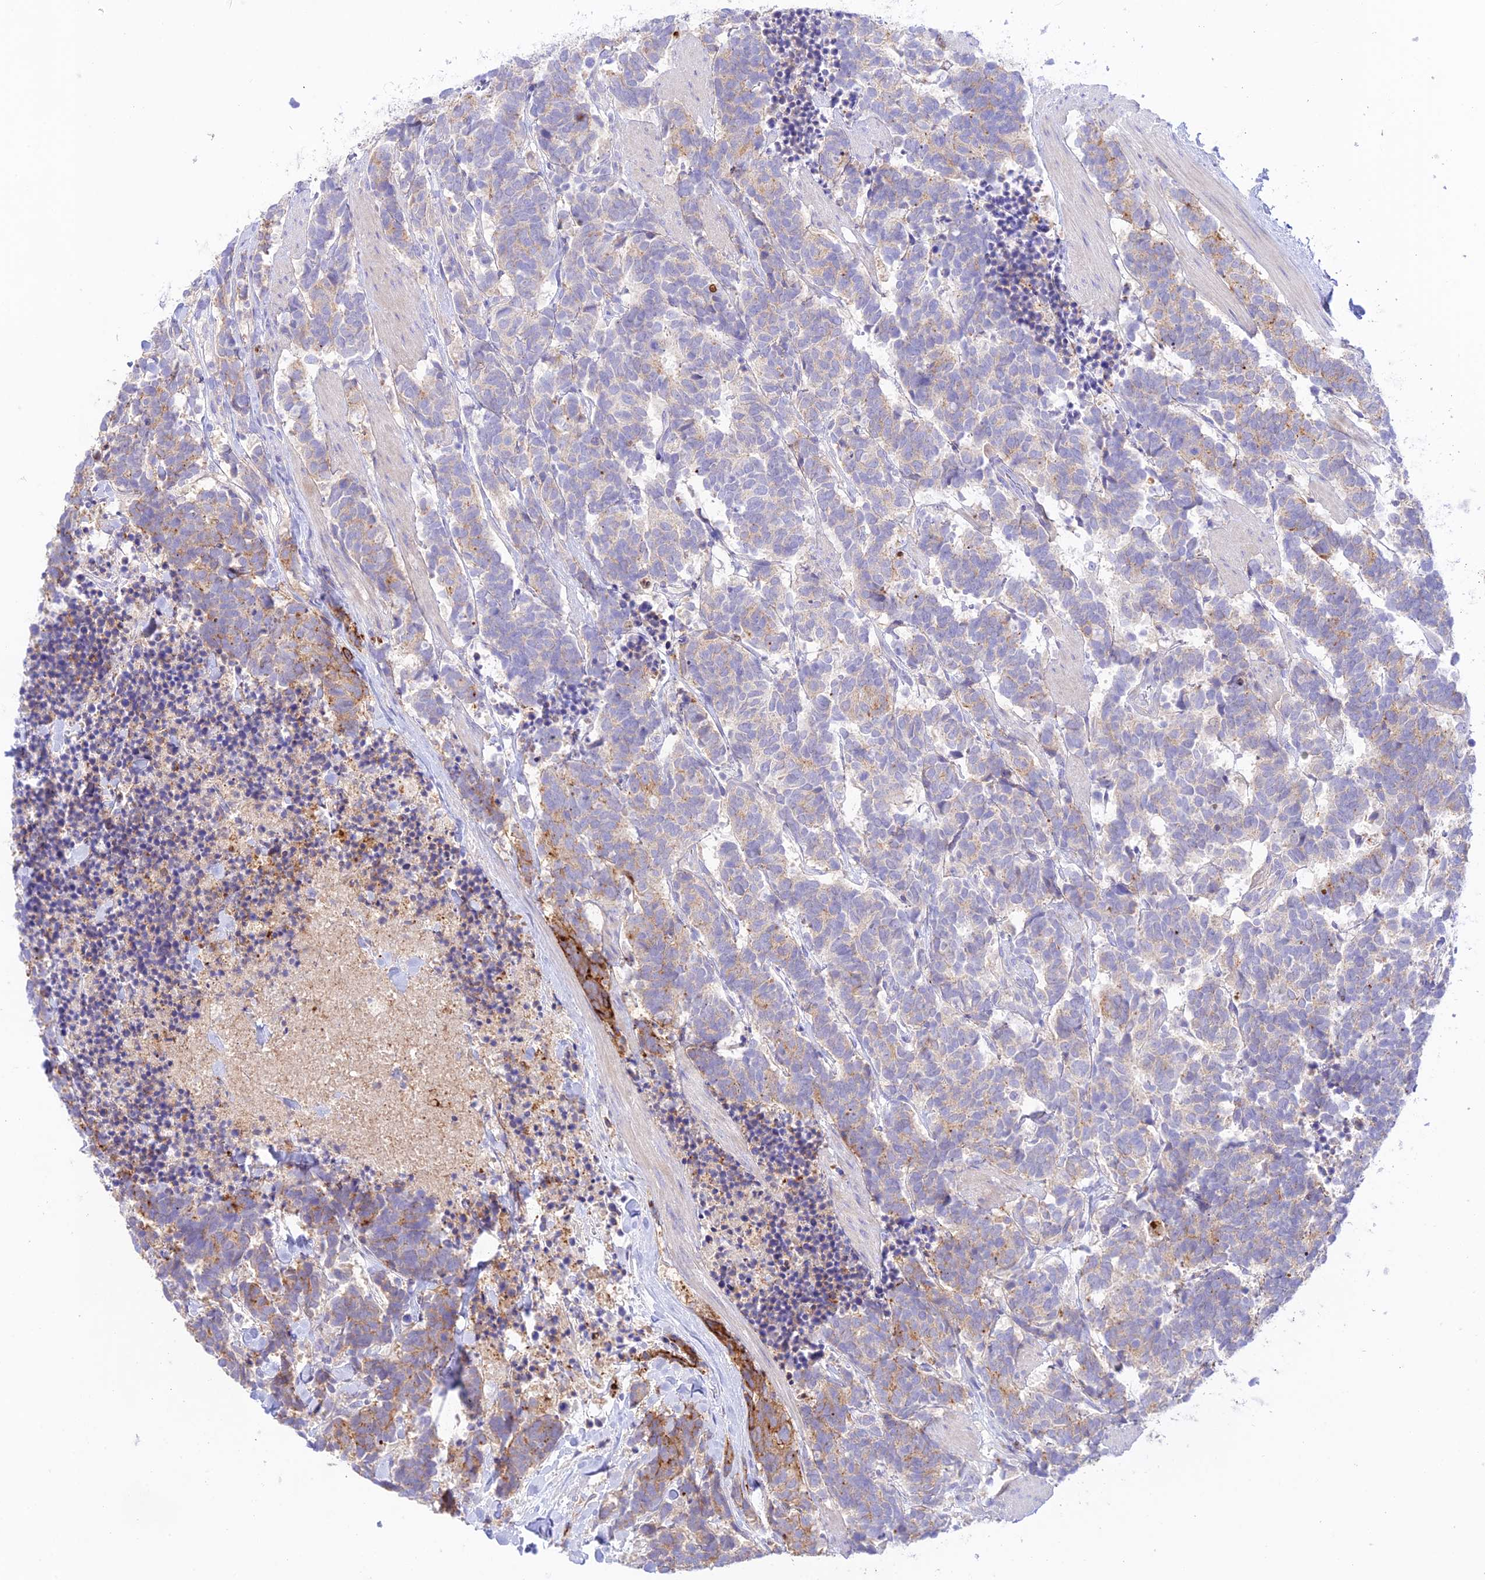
{"staining": {"intensity": "moderate", "quantity": "<25%", "location": "cytoplasmic/membranous"}, "tissue": "carcinoid", "cell_type": "Tumor cells", "image_type": "cancer", "snomed": [{"axis": "morphology", "description": "Carcinoma, NOS"}, {"axis": "morphology", "description": "Carcinoid, malignant, NOS"}, {"axis": "topography", "description": "Prostate"}], "caption": "Moderate cytoplasmic/membranous protein staining is identified in approximately <25% of tumor cells in carcinoid.", "gene": "NLRP9", "patient": {"sex": "male", "age": 57}}